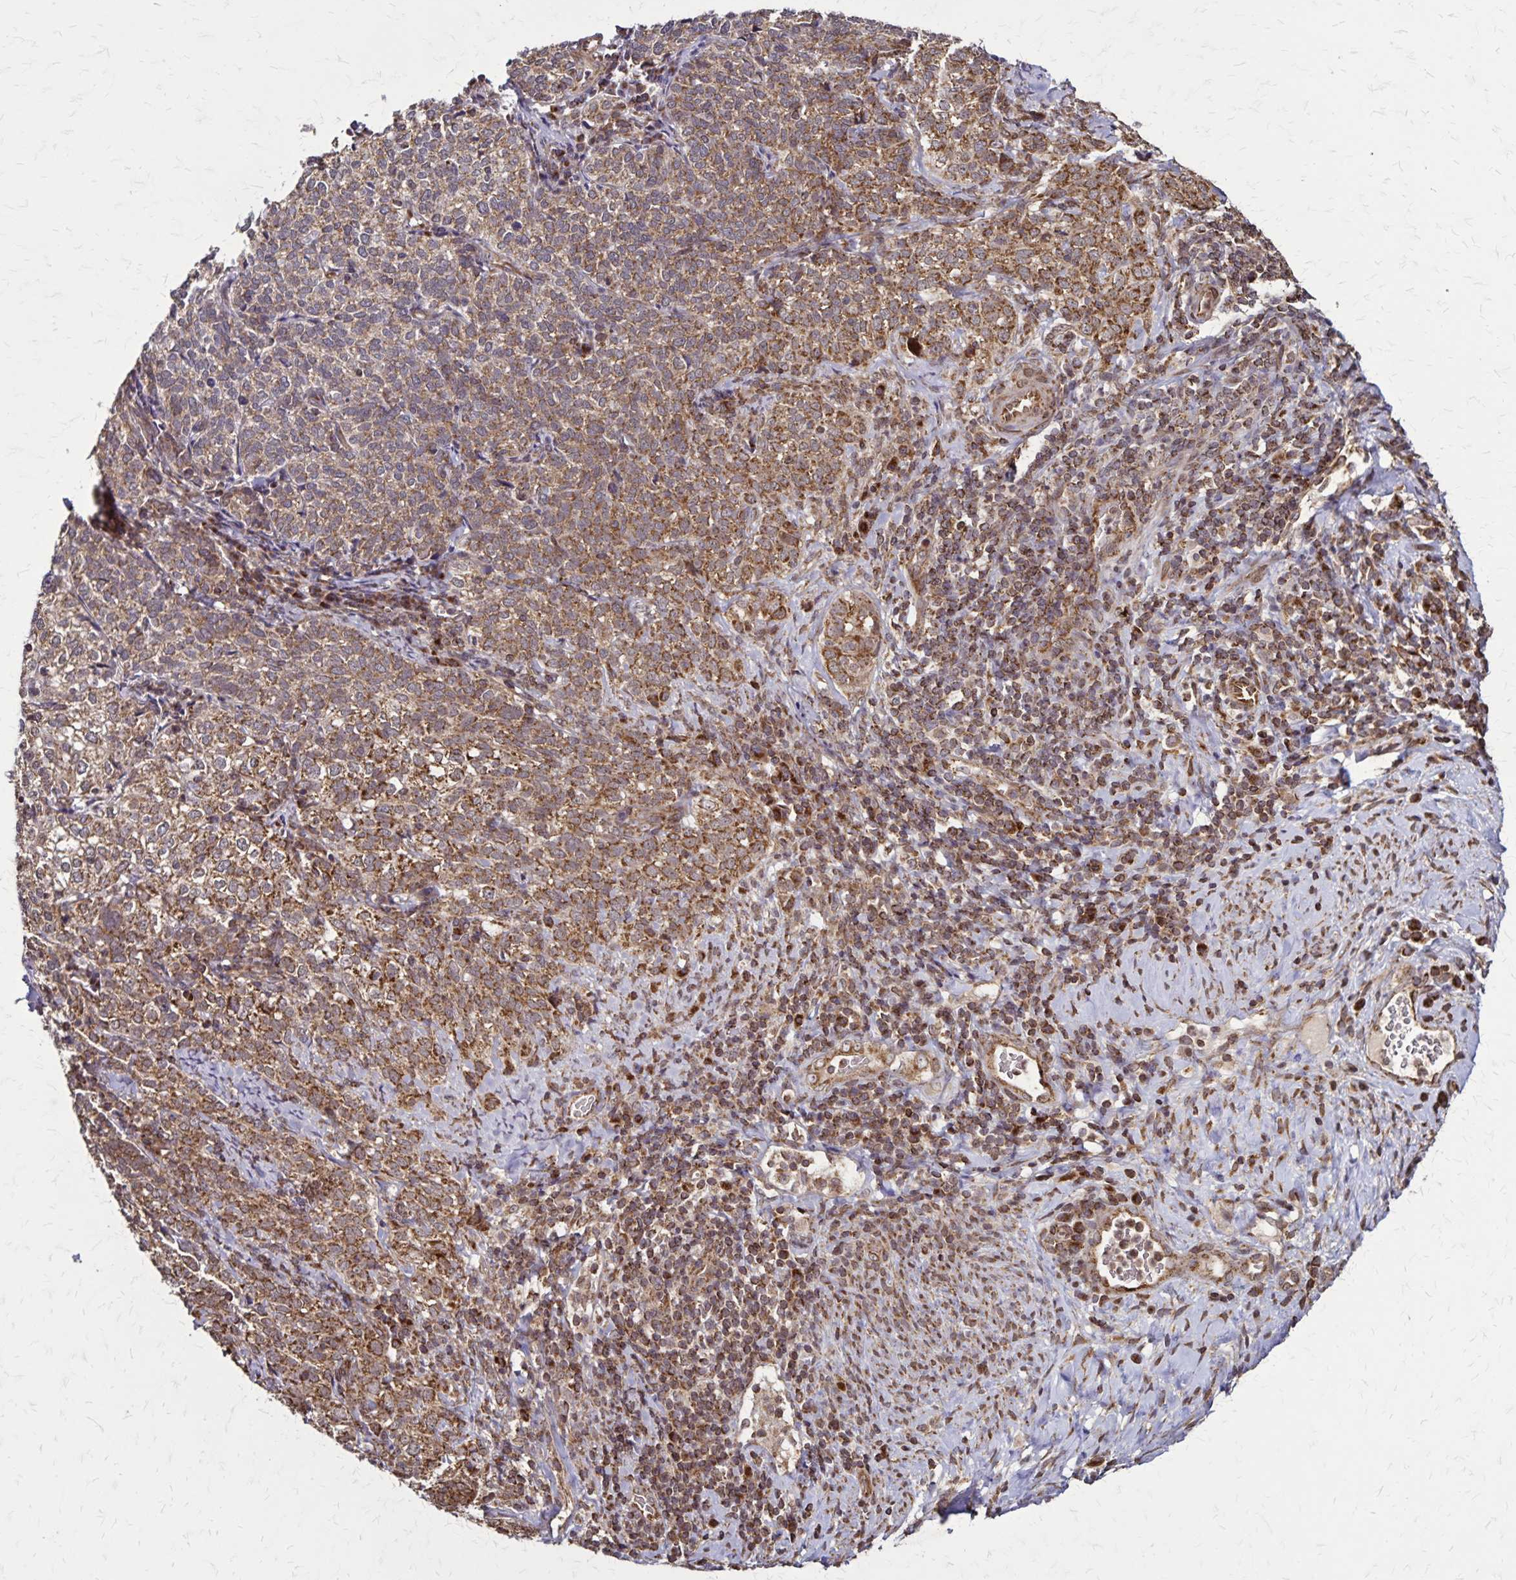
{"staining": {"intensity": "moderate", "quantity": ">75%", "location": "cytoplasmic/membranous"}, "tissue": "cervical cancer", "cell_type": "Tumor cells", "image_type": "cancer", "snomed": [{"axis": "morphology", "description": "Normal tissue, NOS"}, {"axis": "morphology", "description": "Squamous cell carcinoma, NOS"}, {"axis": "topography", "description": "Vagina"}, {"axis": "topography", "description": "Cervix"}], "caption": "A medium amount of moderate cytoplasmic/membranous expression is seen in approximately >75% of tumor cells in cervical squamous cell carcinoma tissue.", "gene": "NFS1", "patient": {"sex": "female", "age": 45}}